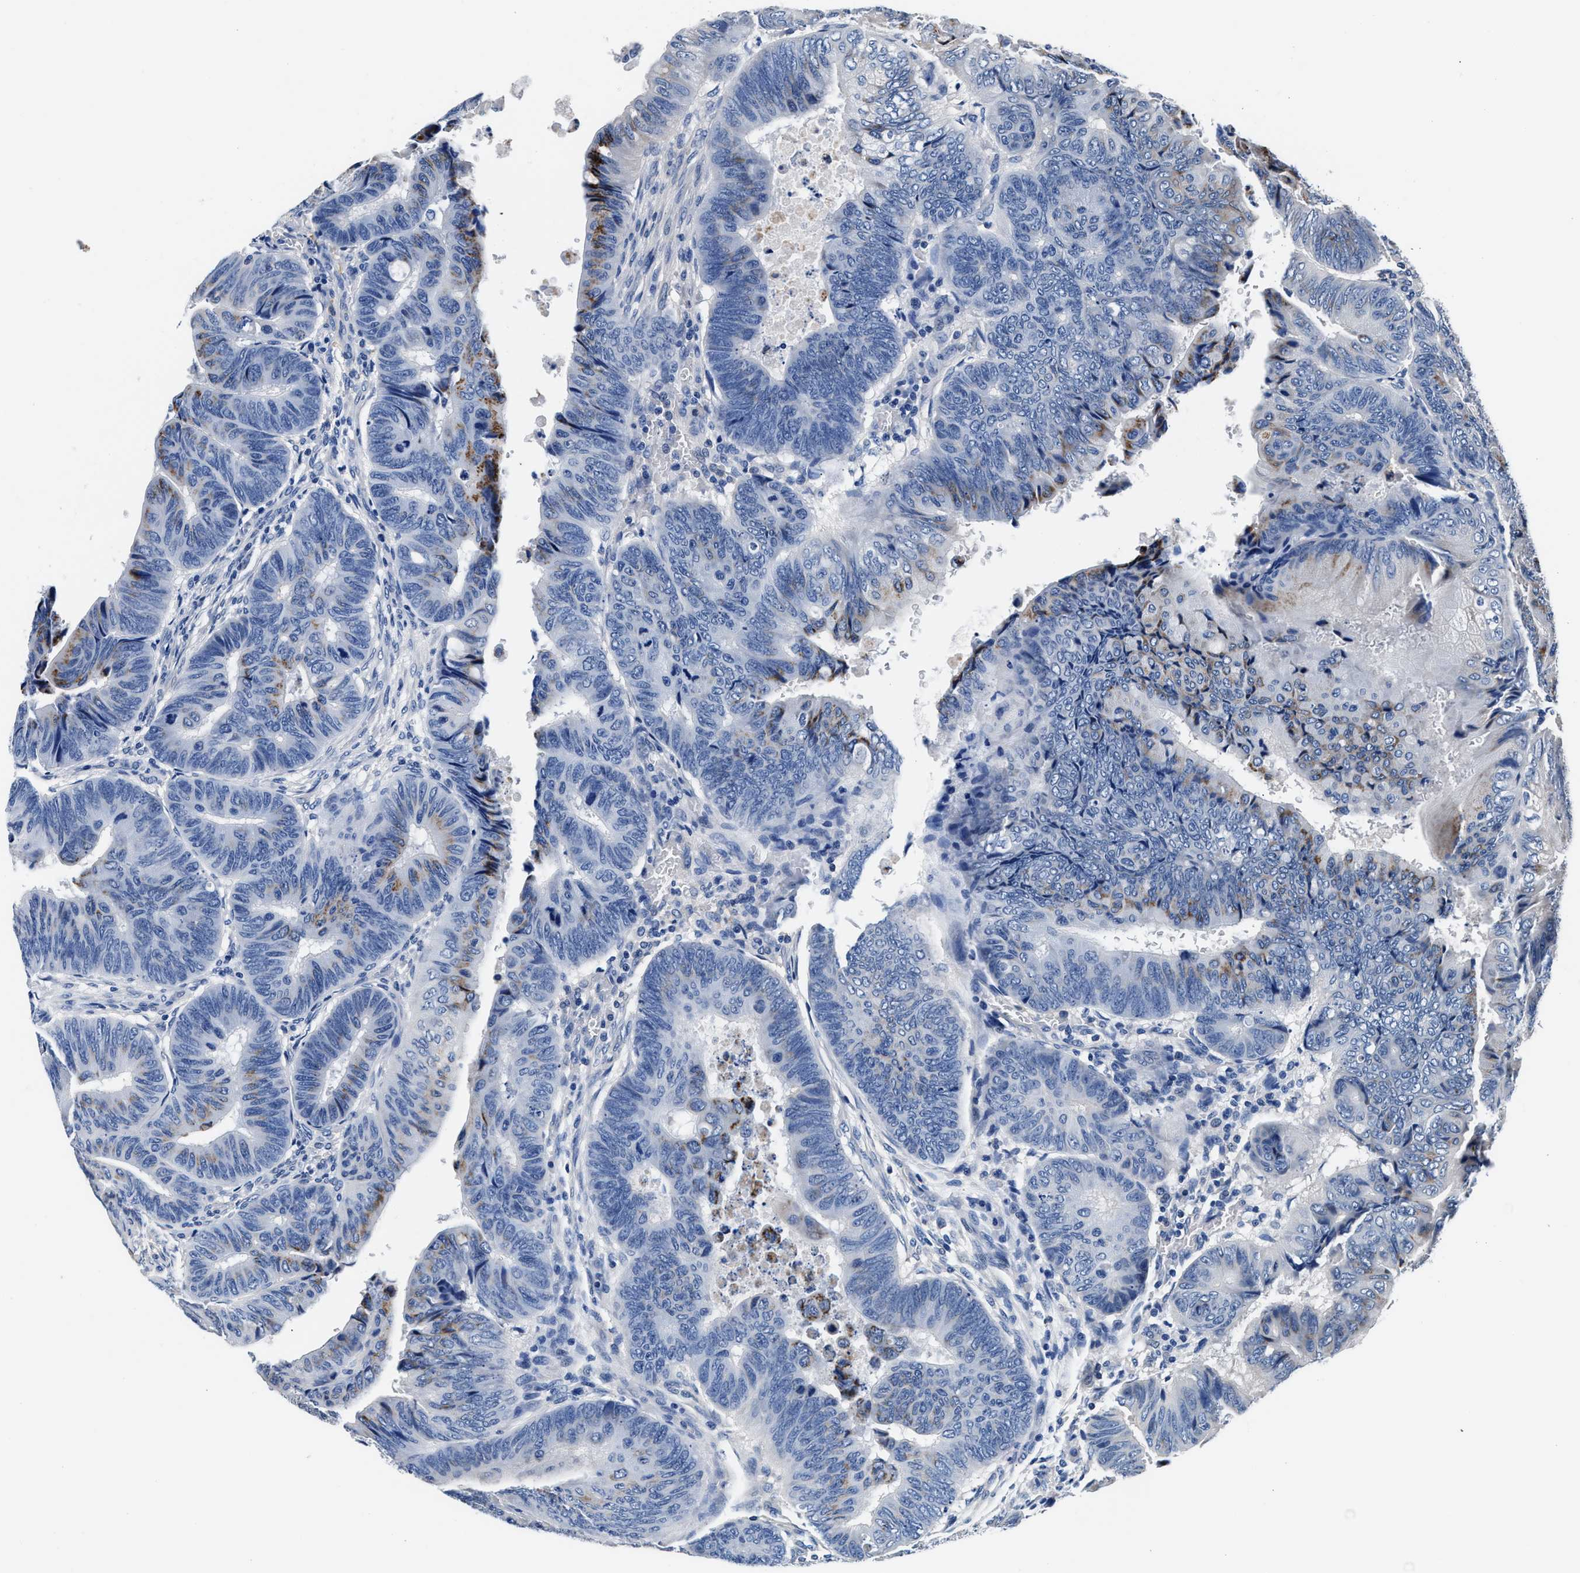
{"staining": {"intensity": "moderate", "quantity": "<25%", "location": "cytoplasmic/membranous"}, "tissue": "colorectal cancer", "cell_type": "Tumor cells", "image_type": "cancer", "snomed": [{"axis": "morphology", "description": "Normal tissue, NOS"}, {"axis": "morphology", "description": "Adenocarcinoma, NOS"}, {"axis": "topography", "description": "Rectum"}, {"axis": "topography", "description": "Peripheral nerve tissue"}], "caption": "Immunohistochemistry of colorectal cancer reveals low levels of moderate cytoplasmic/membranous positivity in about <25% of tumor cells.", "gene": "GSTM1", "patient": {"sex": "male", "age": 92}}